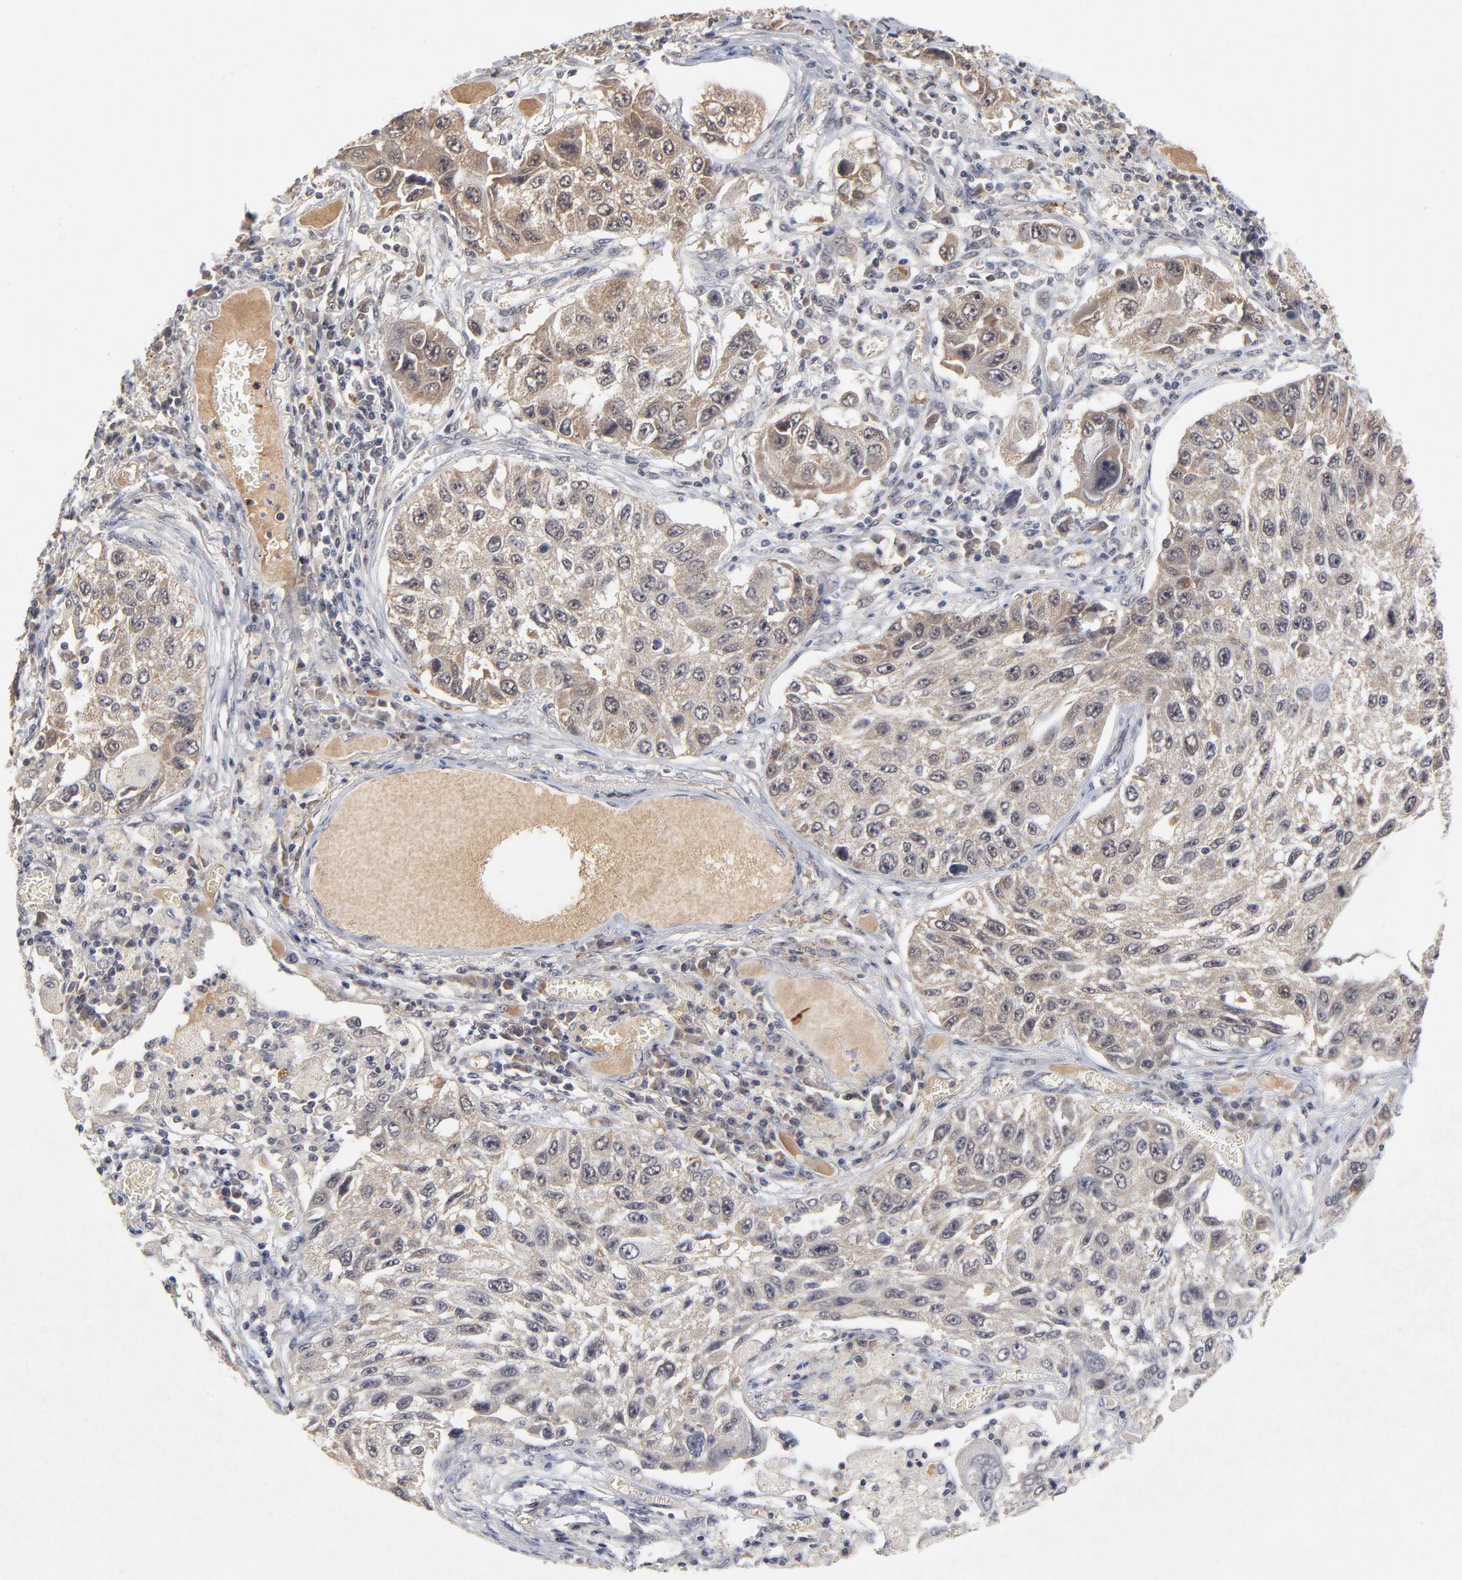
{"staining": {"intensity": "moderate", "quantity": ">75%", "location": "cytoplasmic/membranous"}, "tissue": "lung cancer", "cell_type": "Tumor cells", "image_type": "cancer", "snomed": [{"axis": "morphology", "description": "Squamous cell carcinoma, NOS"}, {"axis": "topography", "description": "Lung"}], "caption": "Protein staining of squamous cell carcinoma (lung) tissue exhibits moderate cytoplasmic/membranous staining in approximately >75% of tumor cells. The protein of interest is stained brown, and the nuclei are stained in blue (DAB IHC with brightfield microscopy, high magnification).", "gene": "WSB1", "patient": {"sex": "male", "age": 71}}